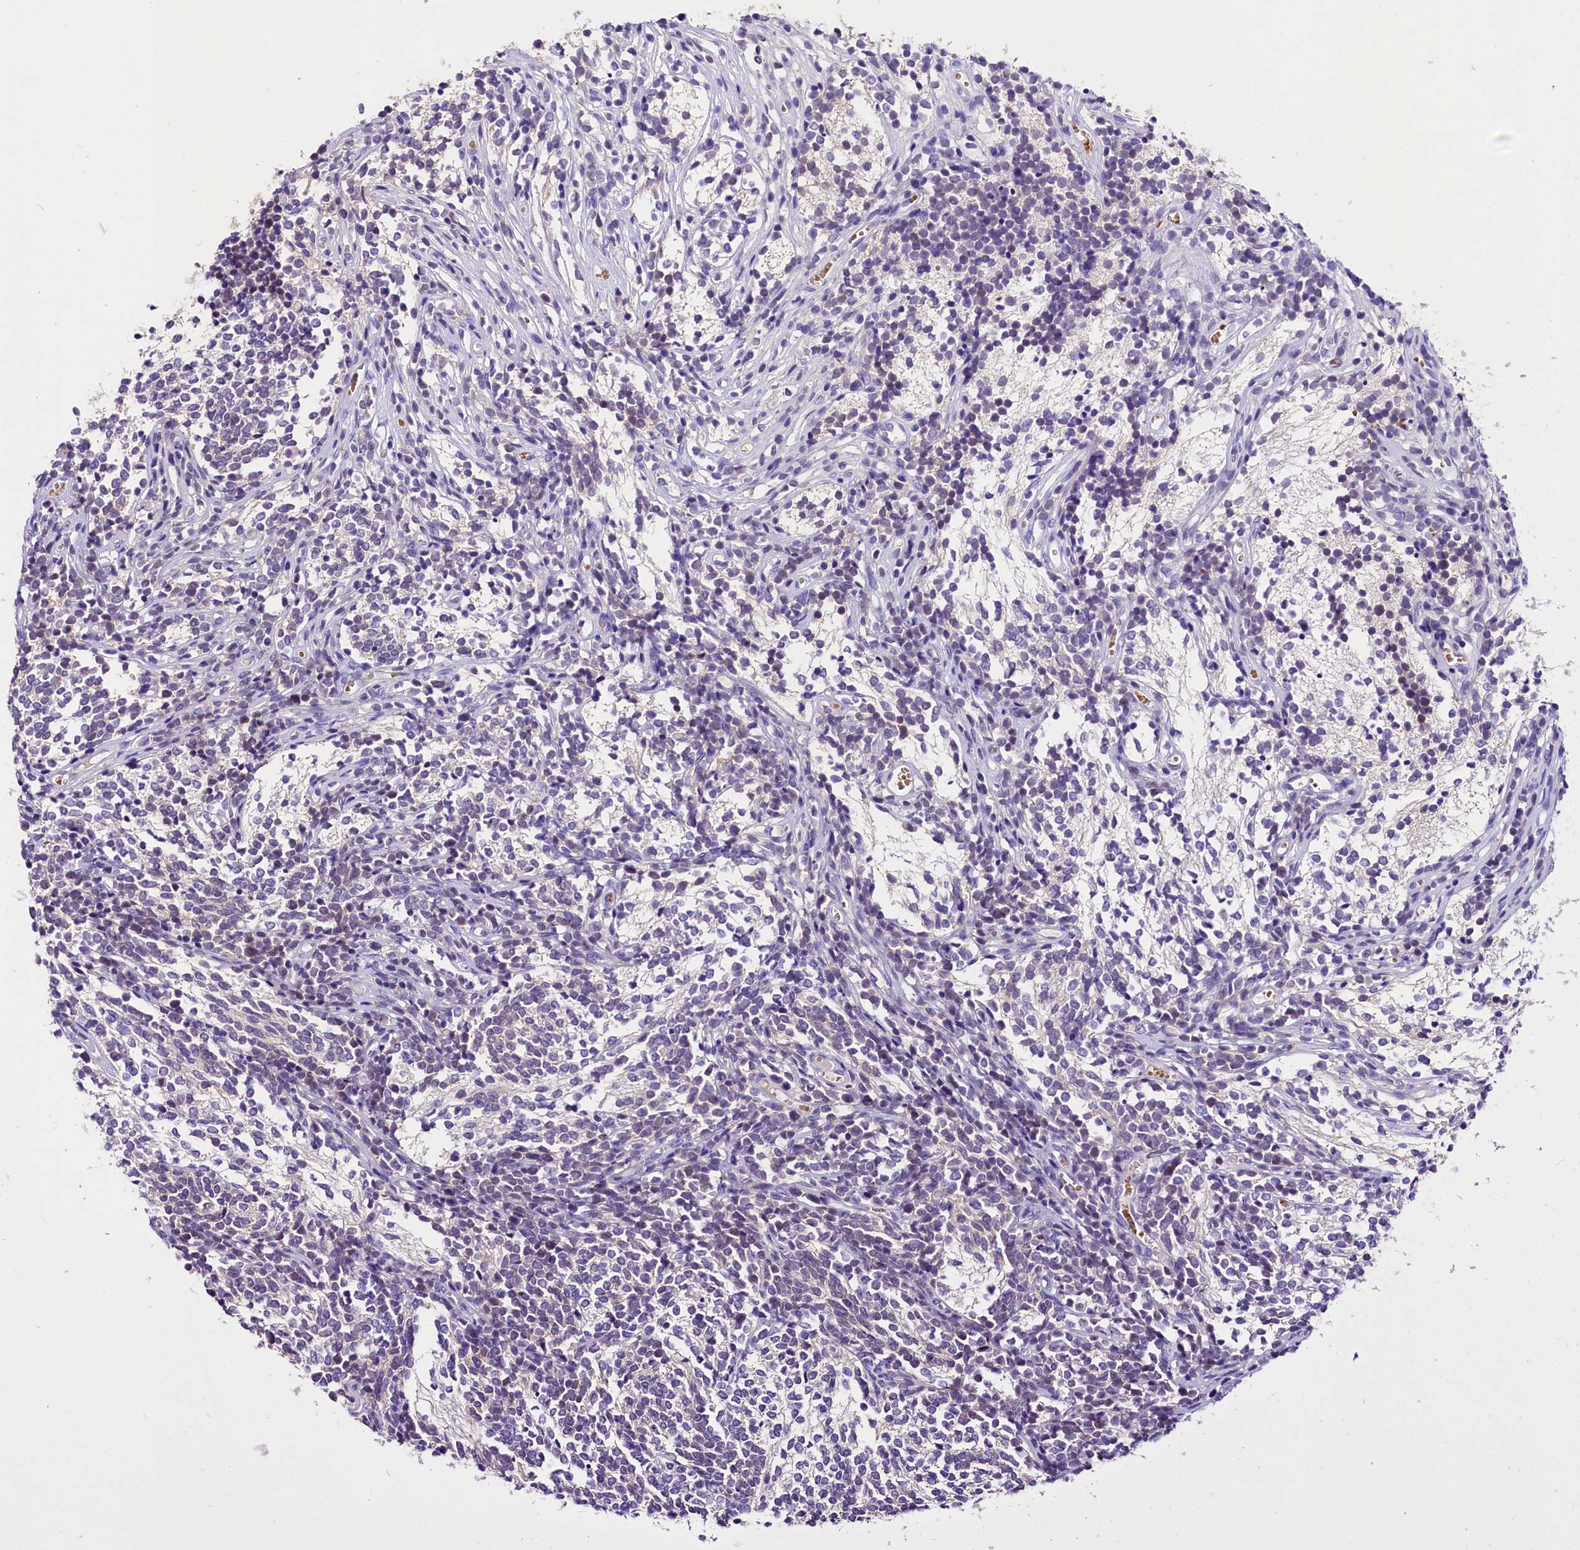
{"staining": {"intensity": "negative", "quantity": "none", "location": "none"}, "tissue": "glioma", "cell_type": "Tumor cells", "image_type": "cancer", "snomed": [{"axis": "morphology", "description": "Glioma, malignant, Low grade"}, {"axis": "topography", "description": "Brain"}], "caption": "Immunohistochemical staining of glioma demonstrates no significant positivity in tumor cells.", "gene": "MEX3B", "patient": {"sex": "female", "age": 1}}